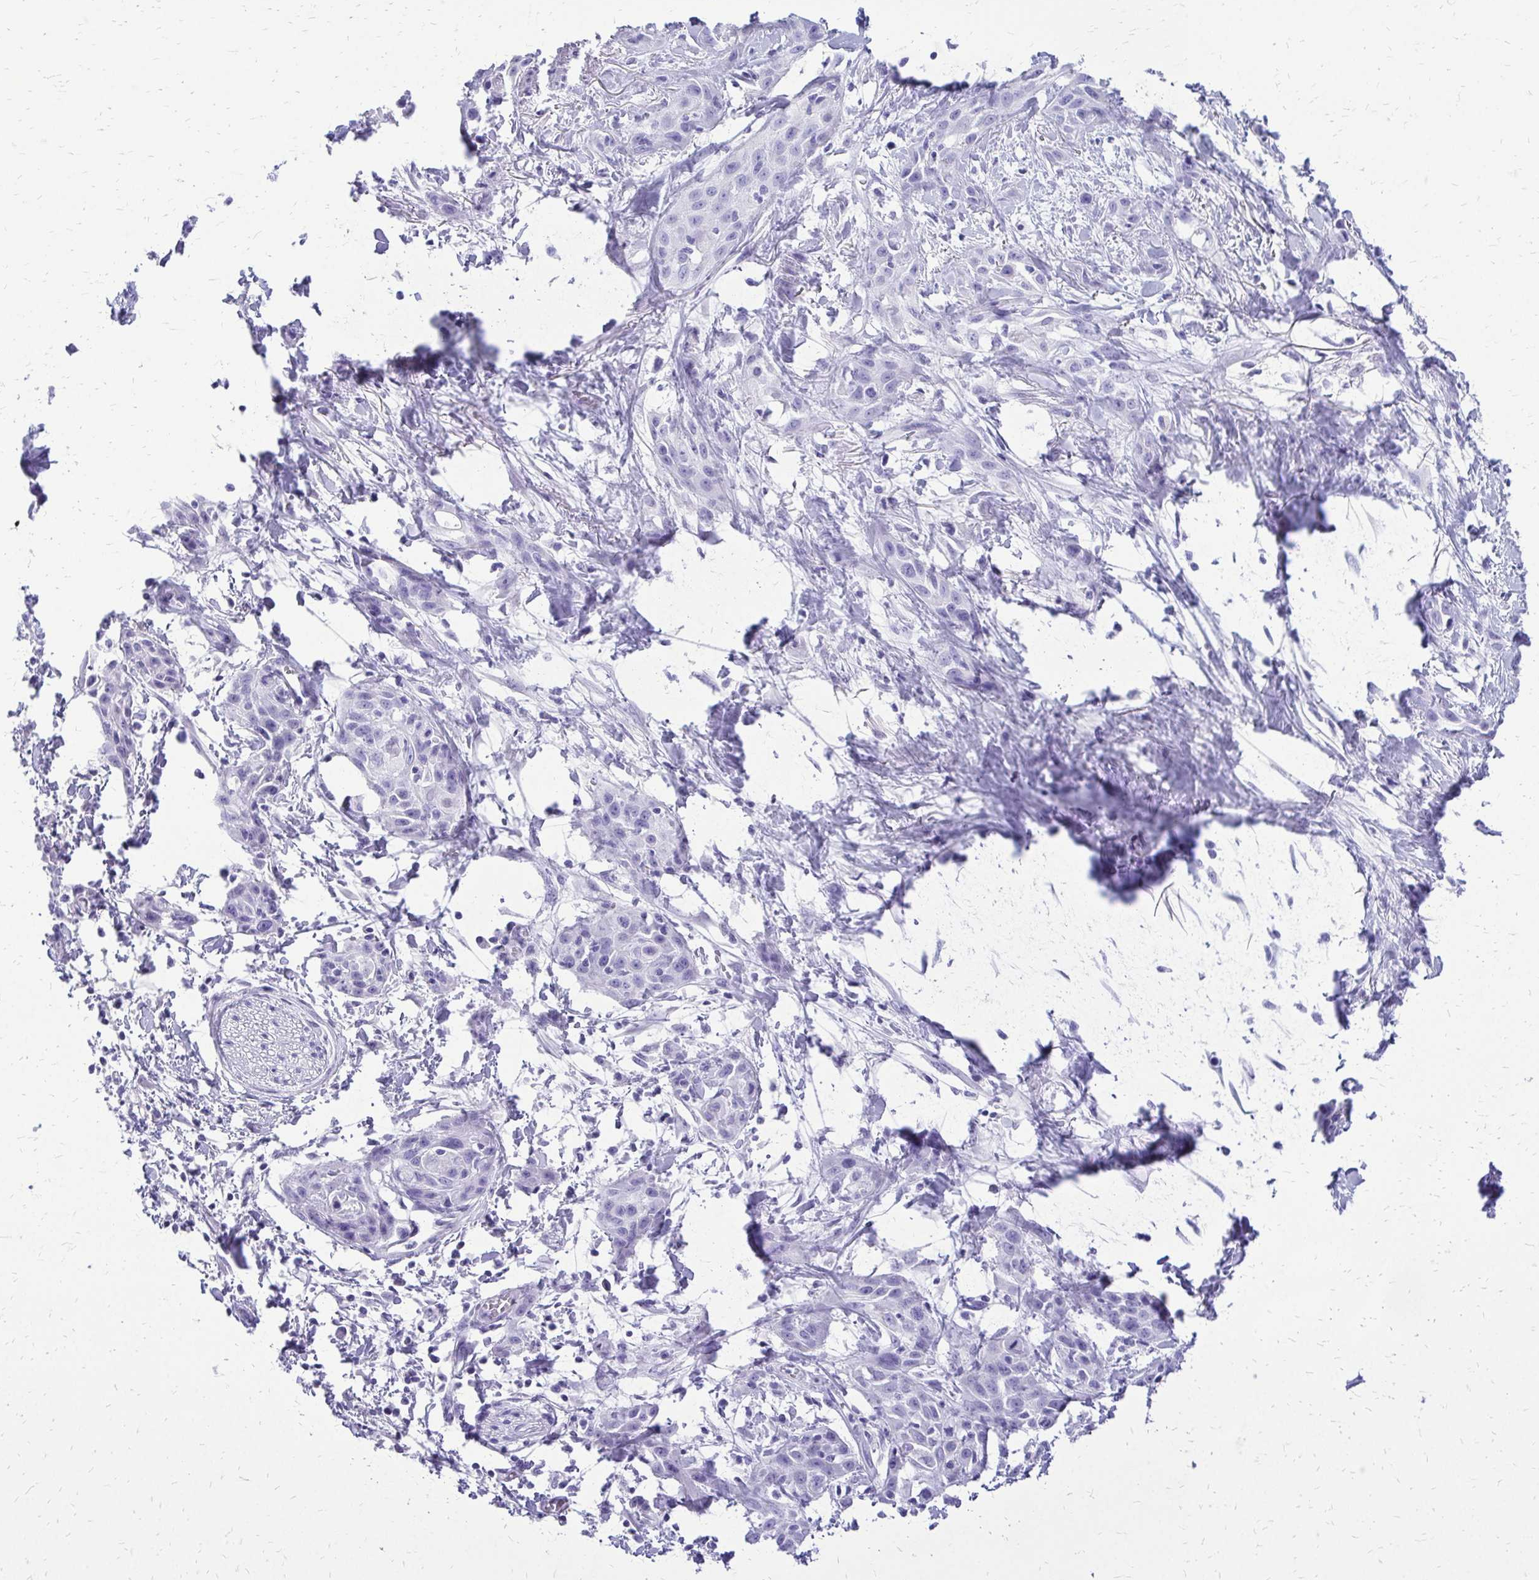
{"staining": {"intensity": "negative", "quantity": "none", "location": "none"}, "tissue": "skin cancer", "cell_type": "Tumor cells", "image_type": "cancer", "snomed": [{"axis": "morphology", "description": "Squamous cell carcinoma, NOS"}, {"axis": "topography", "description": "Skin"}, {"axis": "topography", "description": "Anal"}], "caption": "Immunohistochemistry (IHC) of skin squamous cell carcinoma demonstrates no expression in tumor cells. The staining is performed using DAB brown chromogen with nuclei counter-stained in using hematoxylin.", "gene": "SLC32A1", "patient": {"sex": "male", "age": 64}}